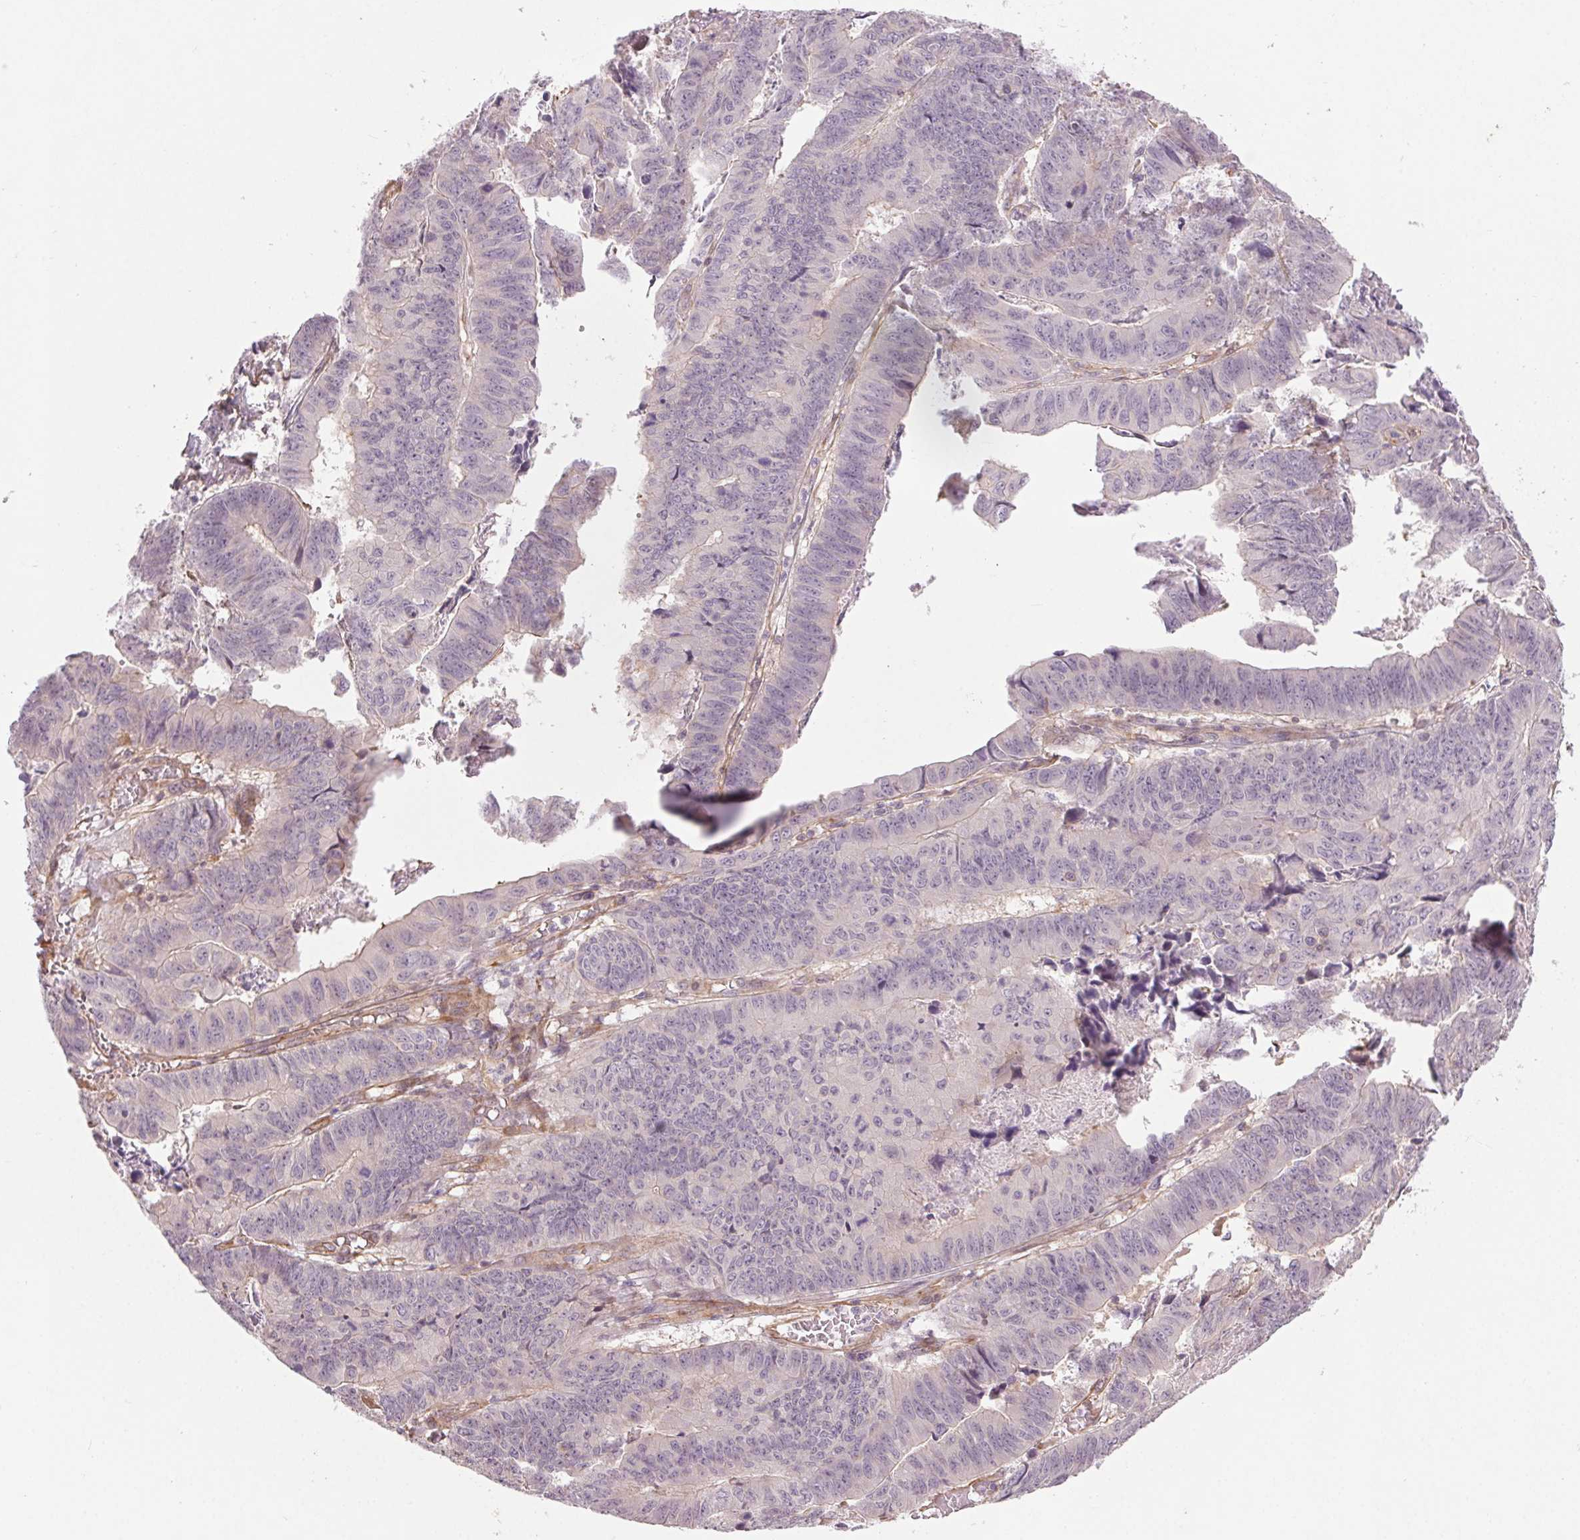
{"staining": {"intensity": "negative", "quantity": "none", "location": "none"}, "tissue": "stomach cancer", "cell_type": "Tumor cells", "image_type": "cancer", "snomed": [{"axis": "morphology", "description": "Adenocarcinoma, NOS"}, {"axis": "topography", "description": "Stomach, lower"}], "caption": "An immunohistochemistry image of stomach adenocarcinoma is shown. There is no staining in tumor cells of stomach adenocarcinoma.", "gene": "CCSER1", "patient": {"sex": "male", "age": 77}}